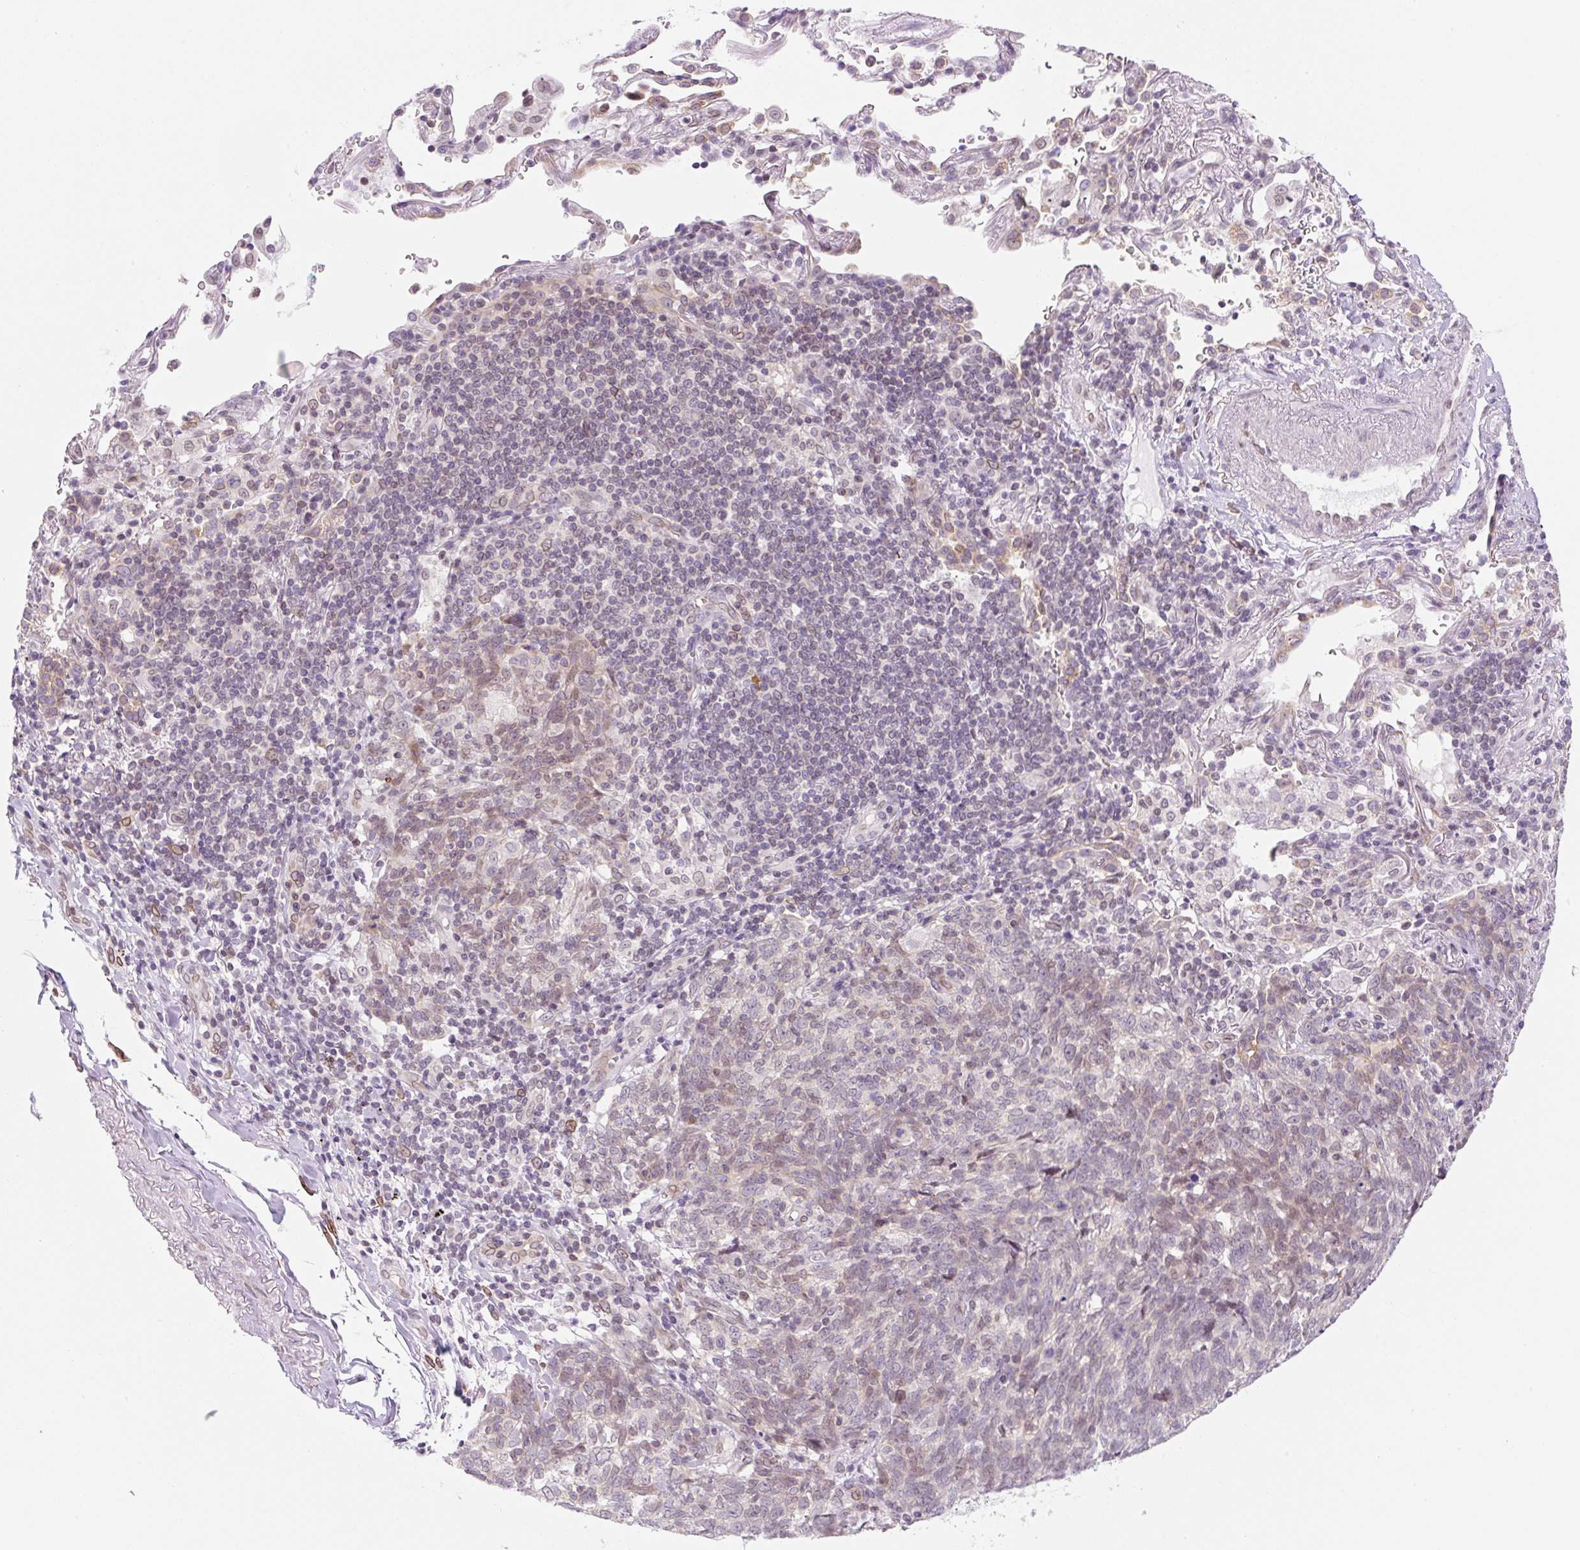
{"staining": {"intensity": "weak", "quantity": ">75%", "location": "nuclear"}, "tissue": "lung cancer", "cell_type": "Tumor cells", "image_type": "cancer", "snomed": [{"axis": "morphology", "description": "Squamous cell carcinoma, NOS"}, {"axis": "topography", "description": "Lung"}], "caption": "Immunohistochemistry micrograph of neoplastic tissue: lung squamous cell carcinoma stained using immunohistochemistry (IHC) demonstrates low levels of weak protein expression localized specifically in the nuclear of tumor cells, appearing as a nuclear brown color.", "gene": "SYNE3", "patient": {"sex": "female", "age": 72}}